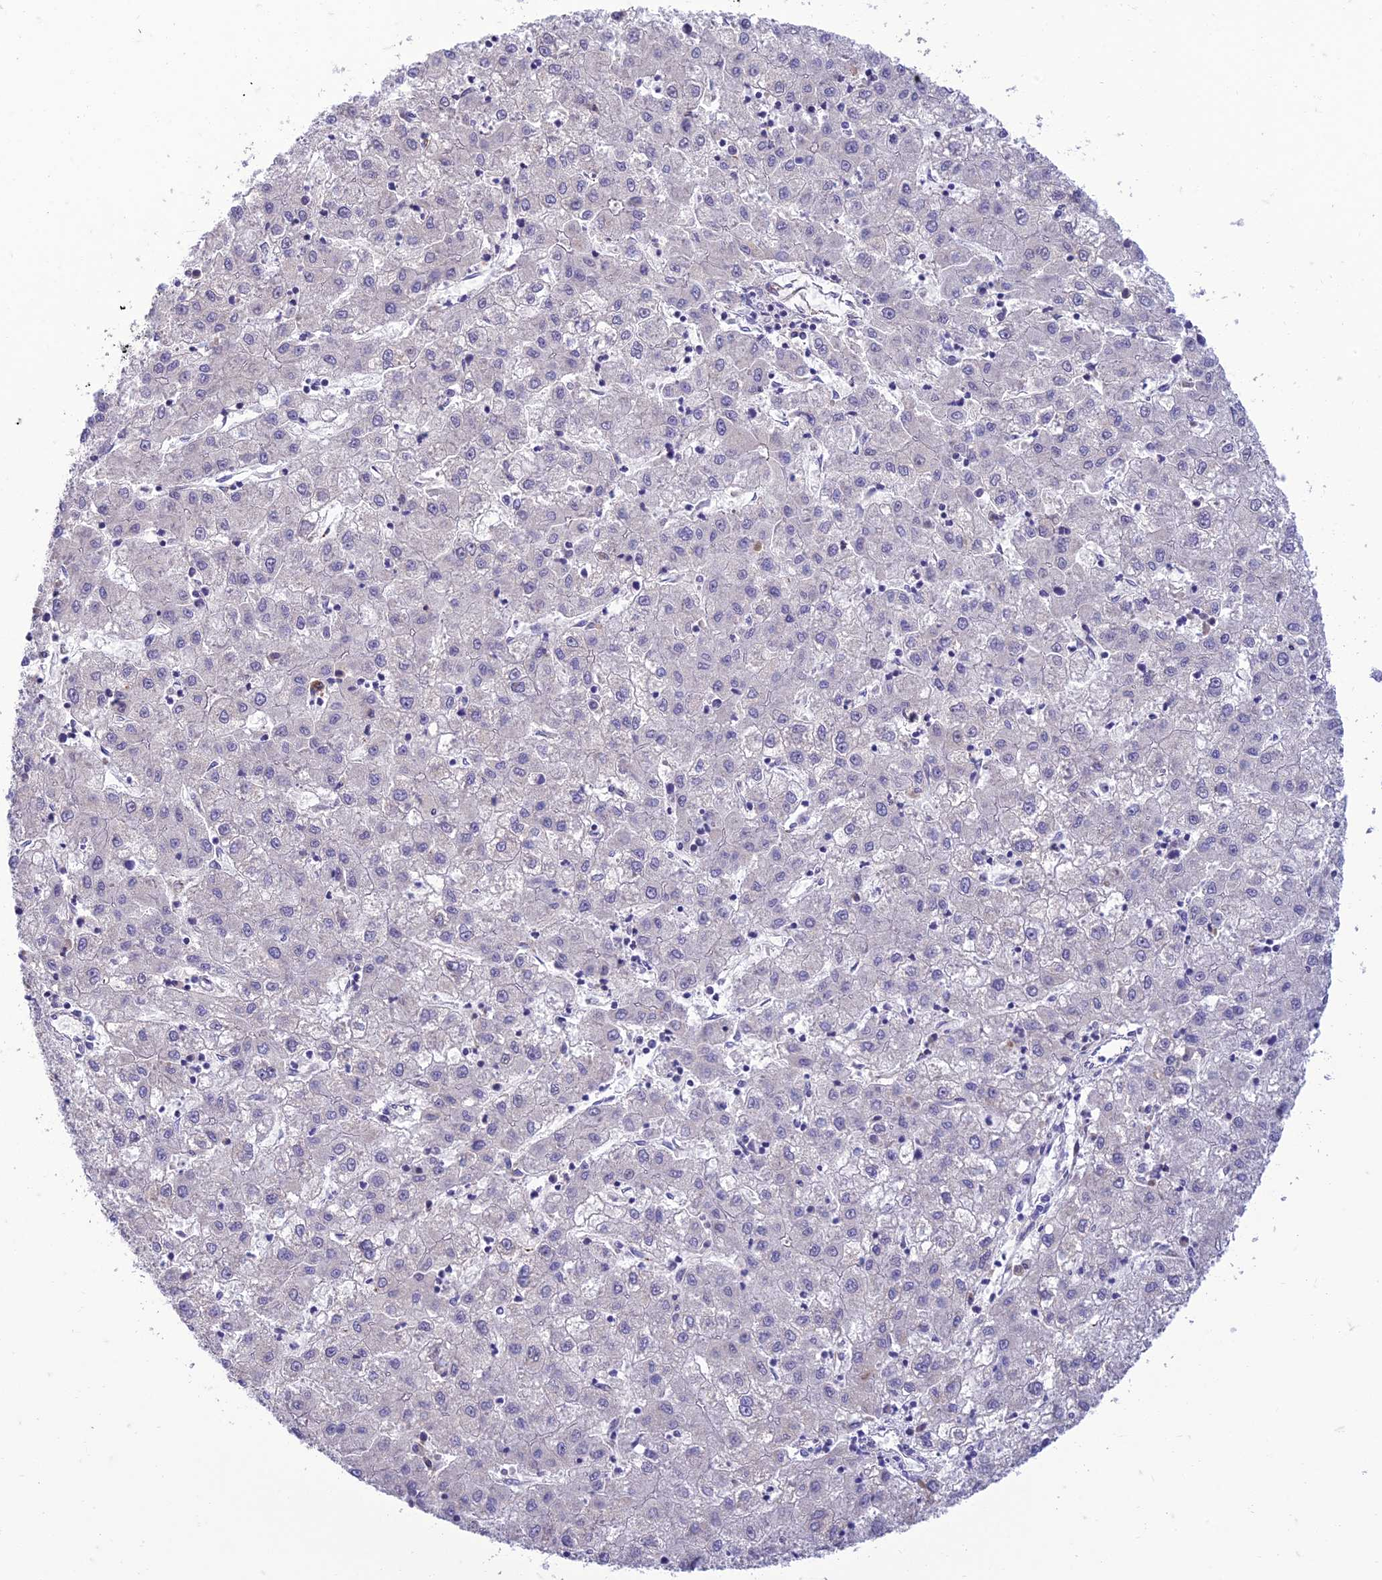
{"staining": {"intensity": "negative", "quantity": "none", "location": "none"}, "tissue": "liver cancer", "cell_type": "Tumor cells", "image_type": "cancer", "snomed": [{"axis": "morphology", "description": "Carcinoma, Hepatocellular, NOS"}, {"axis": "topography", "description": "Liver"}], "caption": "There is no significant staining in tumor cells of hepatocellular carcinoma (liver).", "gene": "SEL1L3", "patient": {"sex": "male", "age": 72}}